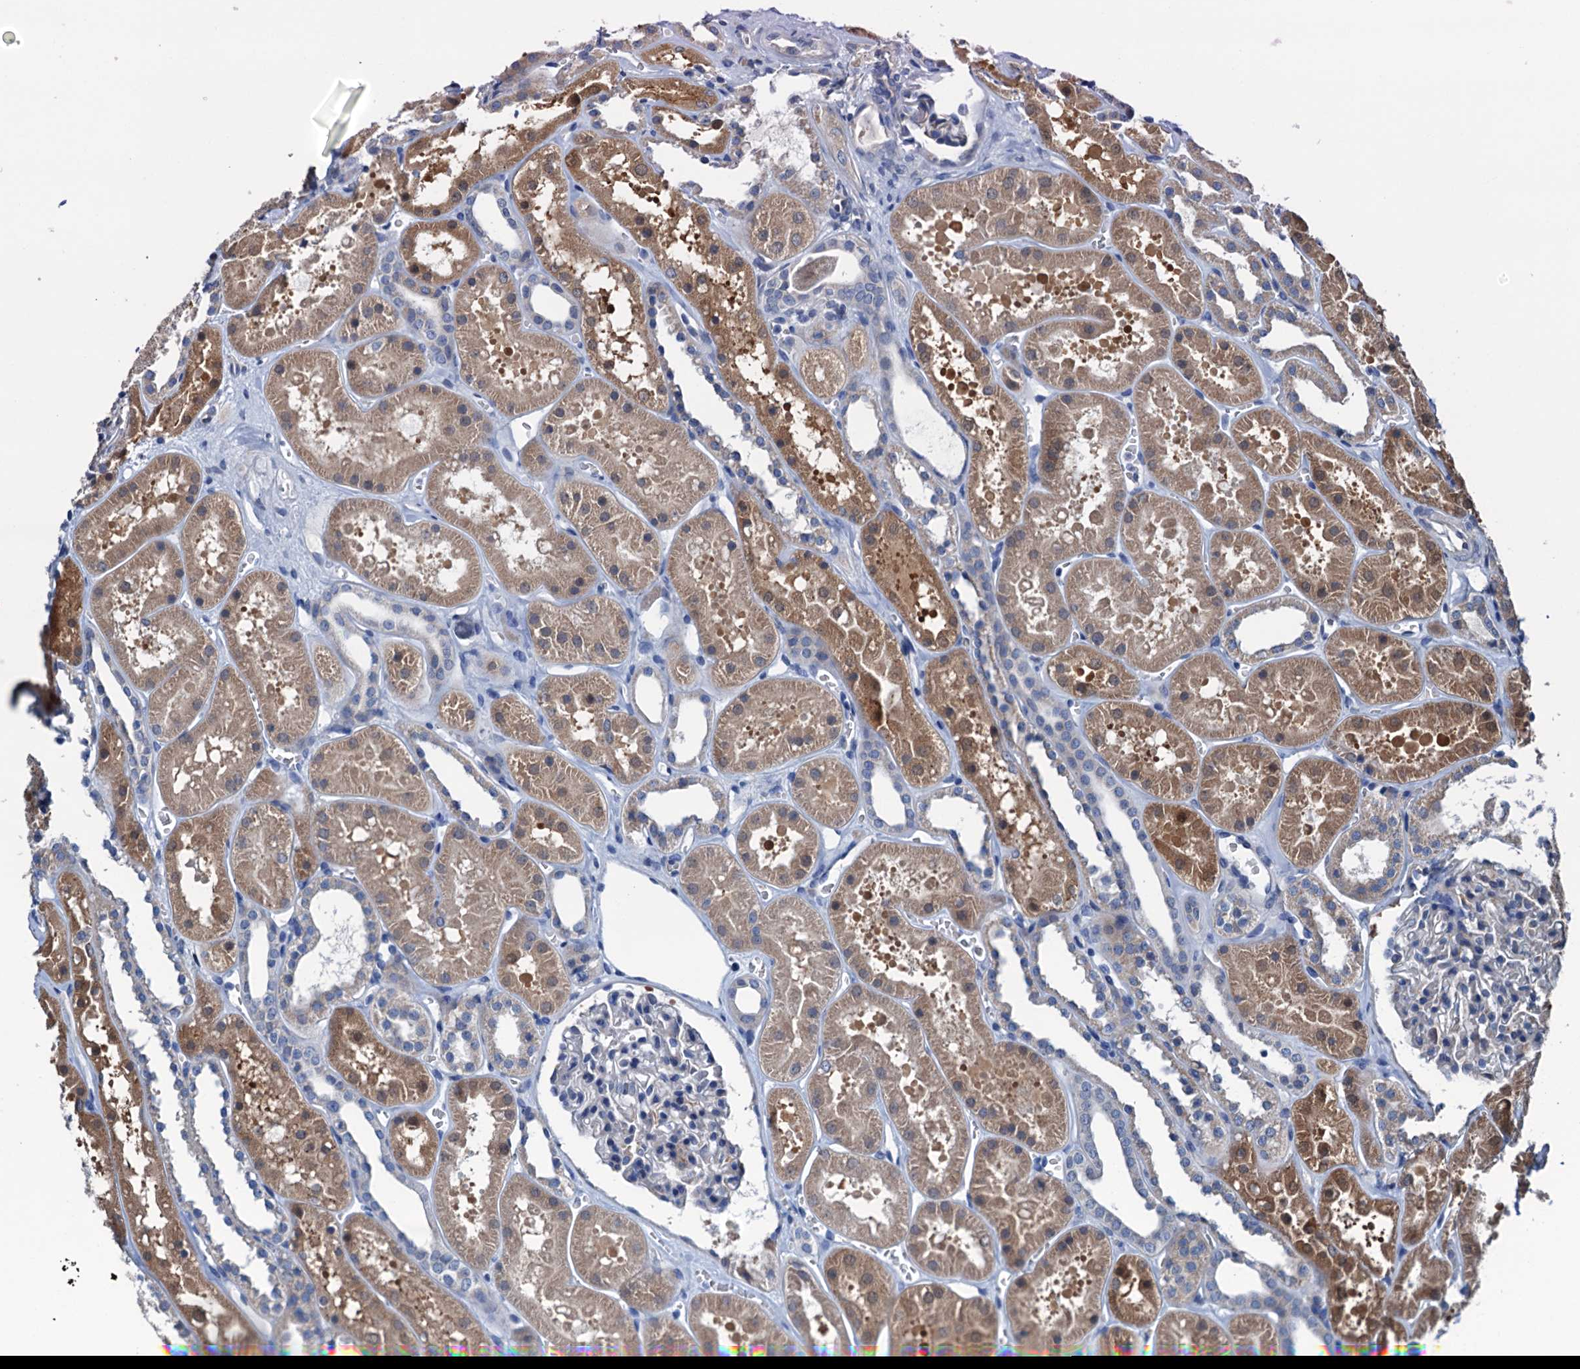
{"staining": {"intensity": "weak", "quantity": "<25%", "location": "cytoplasmic/membranous"}, "tissue": "kidney", "cell_type": "Cells in glomeruli", "image_type": "normal", "snomed": [{"axis": "morphology", "description": "Normal tissue, NOS"}, {"axis": "topography", "description": "Kidney"}], "caption": "A high-resolution histopathology image shows immunohistochemistry (IHC) staining of unremarkable kidney, which reveals no significant staining in cells in glomeruli.", "gene": "ELAC1", "patient": {"sex": "female", "age": 41}}